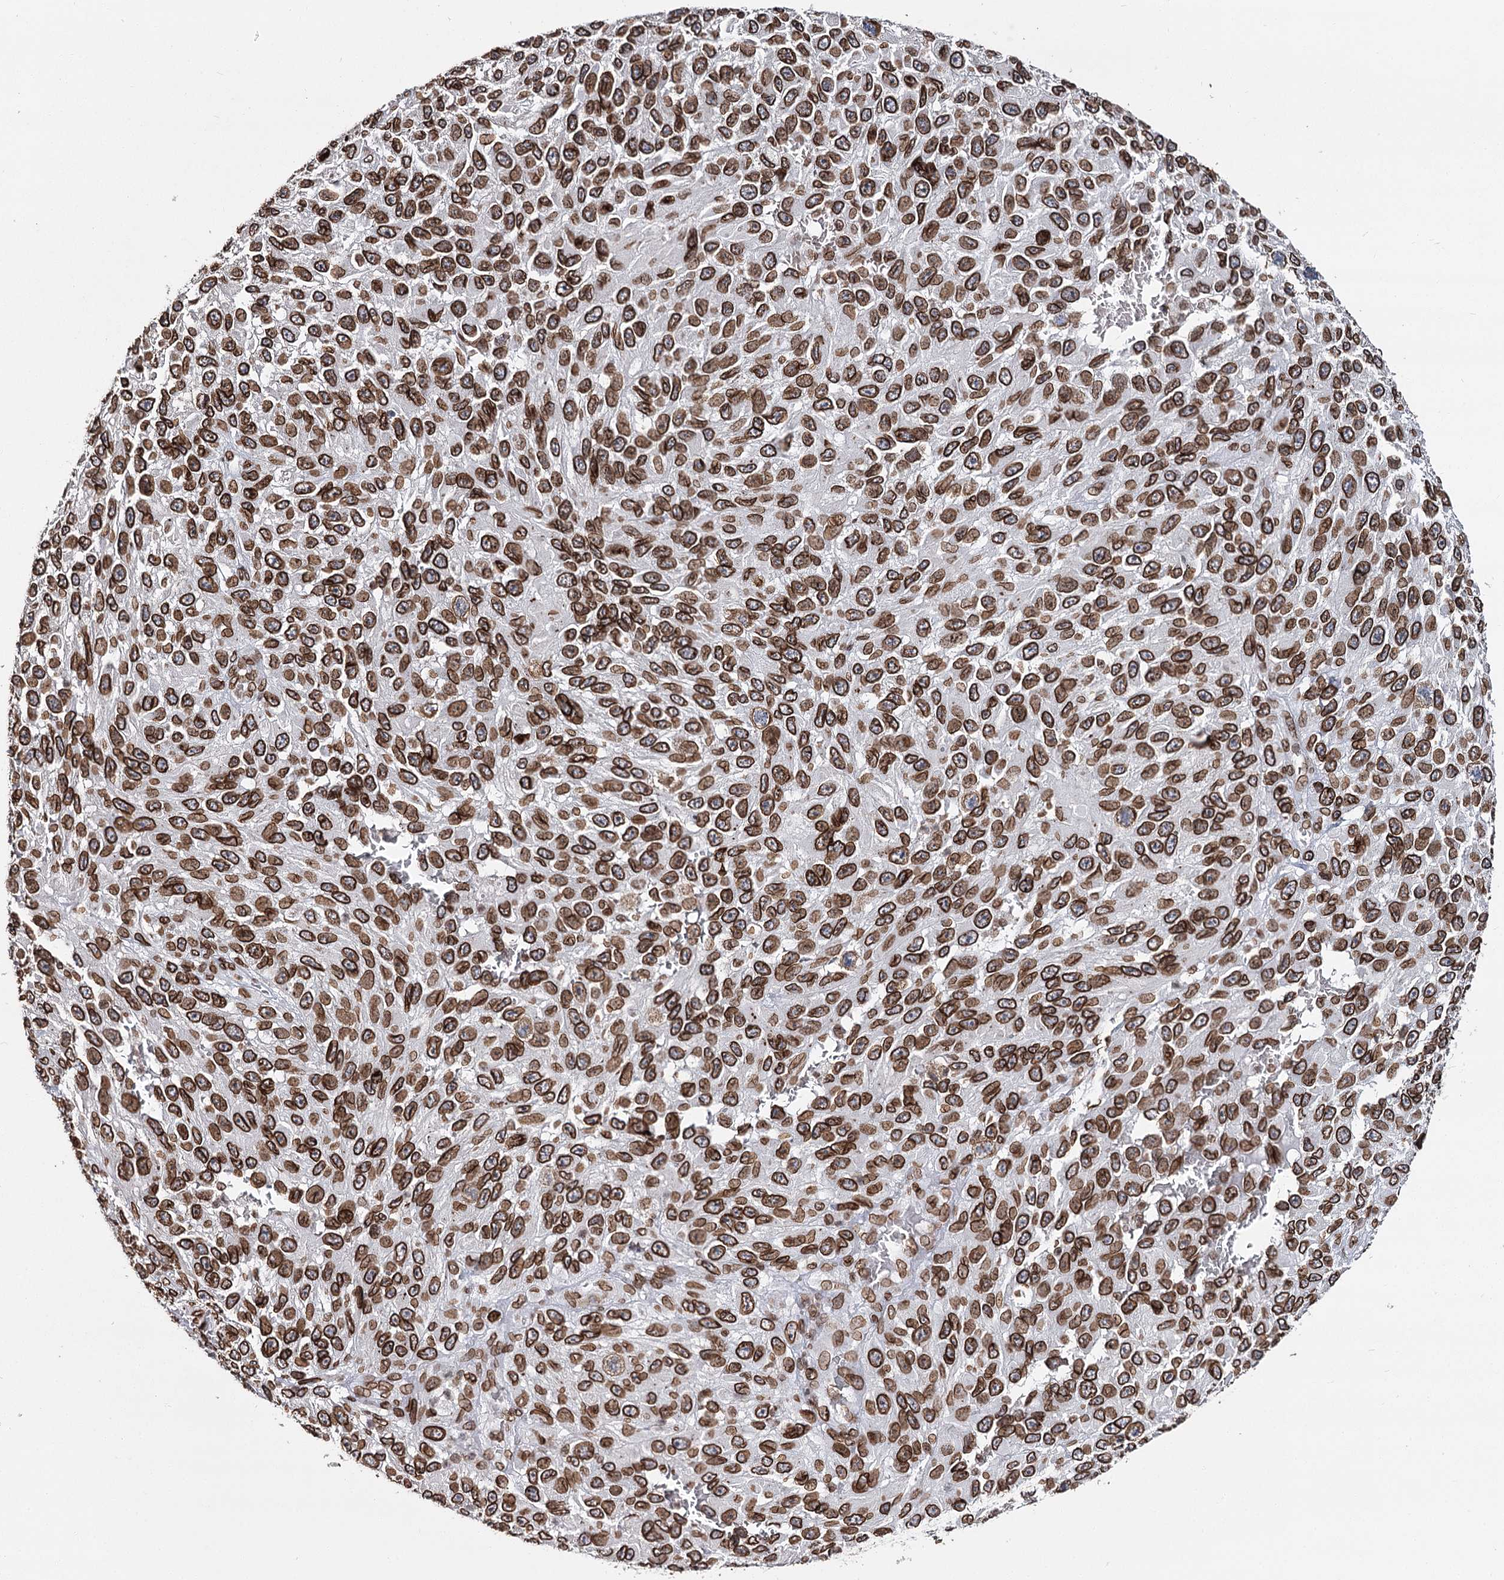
{"staining": {"intensity": "strong", "quantity": ">75%", "location": "cytoplasmic/membranous,nuclear"}, "tissue": "melanoma", "cell_type": "Tumor cells", "image_type": "cancer", "snomed": [{"axis": "morphology", "description": "Malignant melanoma, NOS"}, {"axis": "topography", "description": "Skin"}], "caption": "The immunohistochemical stain shows strong cytoplasmic/membranous and nuclear staining in tumor cells of malignant melanoma tissue.", "gene": "KIAA0930", "patient": {"sex": "female", "age": 96}}